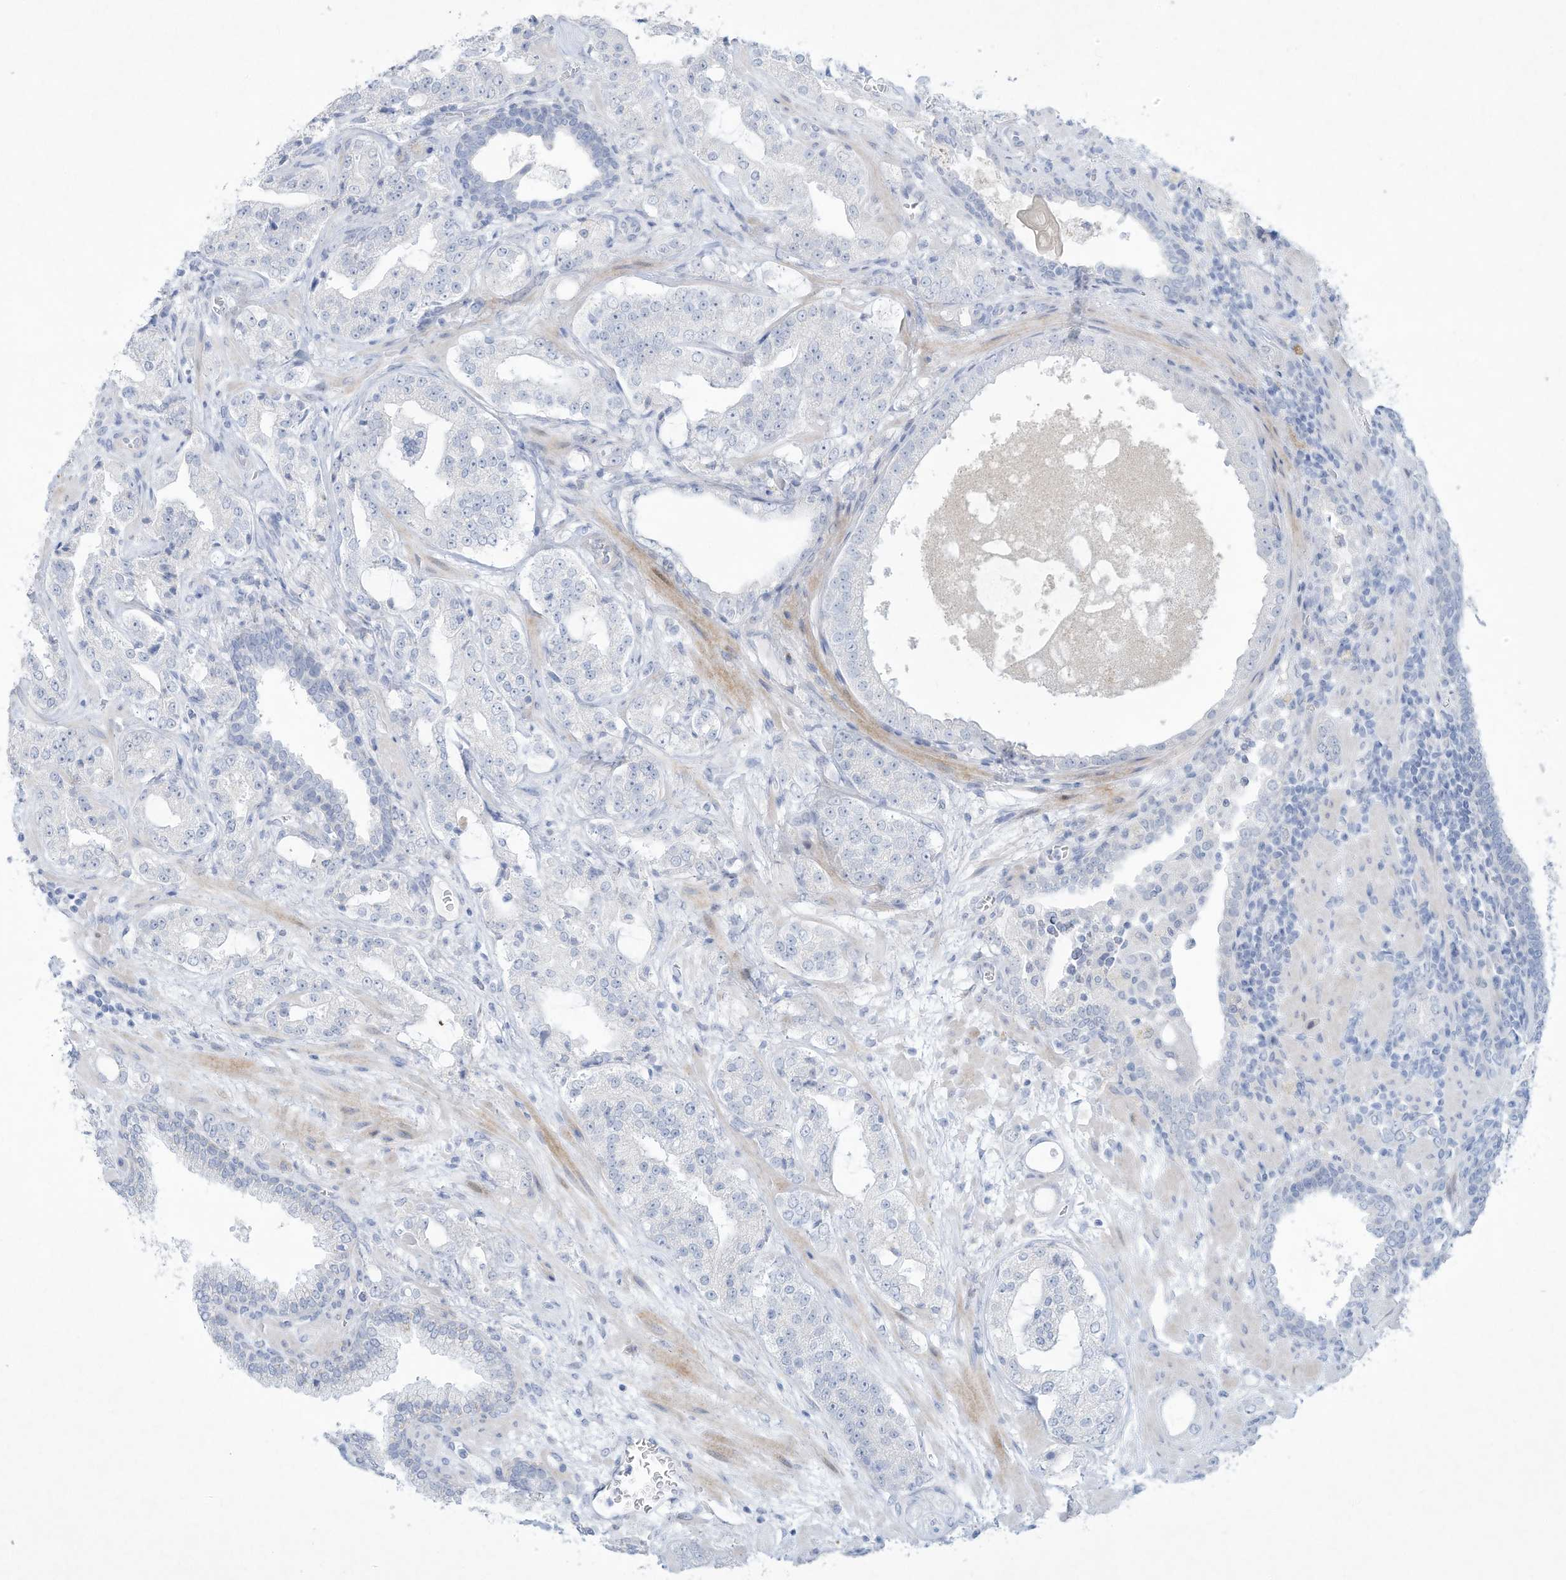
{"staining": {"intensity": "negative", "quantity": "none", "location": "none"}, "tissue": "prostate cancer", "cell_type": "Tumor cells", "image_type": "cancer", "snomed": [{"axis": "morphology", "description": "Adenocarcinoma, High grade"}, {"axis": "topography", "description": "Prostate"}], "caption": "Prostate cancer (adenocarcinoma (high-grade)) was stained to show a protein in brown. There is no significant expression in tumor cells. (Brightfield microscopy of DAB (3,3'-diaminobenzidine) IHC at high magnification).", "gene": "PAX6", "patient": {"sex": "male", "age": 64}}